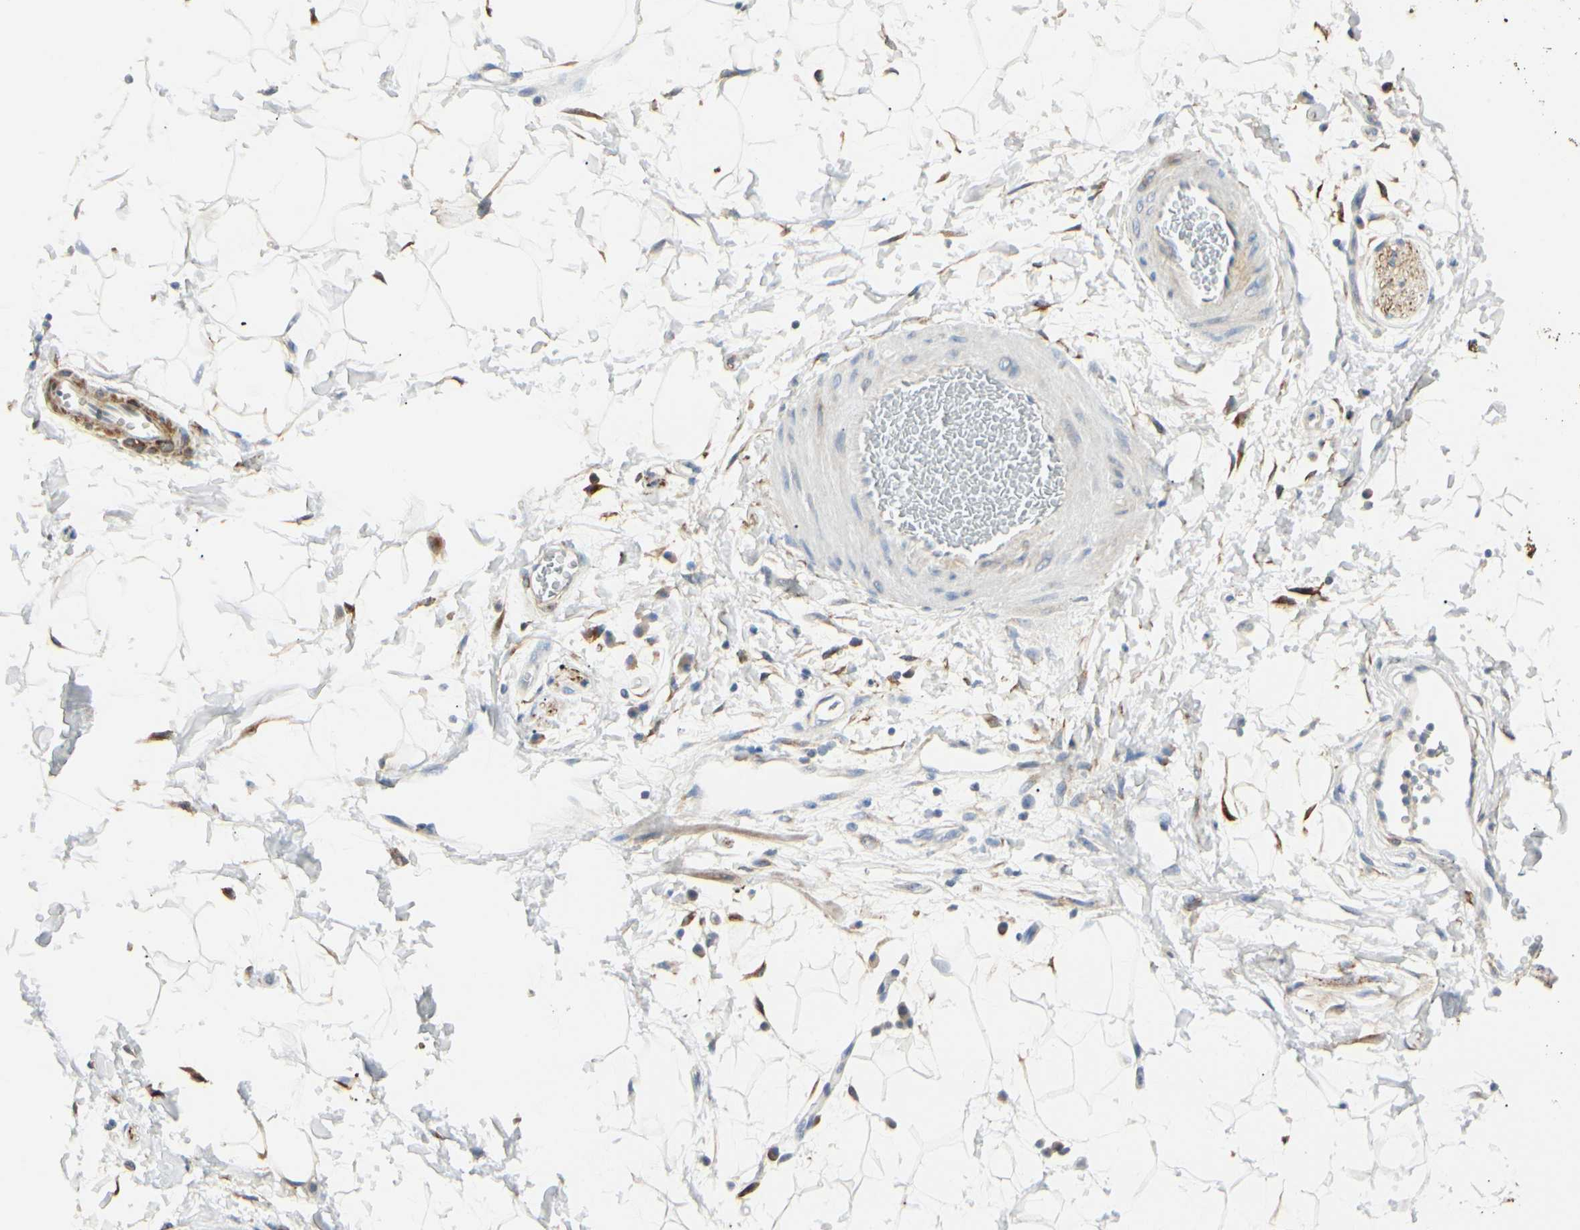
{"staining": {"intensity": "negative", "quantity": "none", "location": "none"}, "tissue": "adipose tissue", "cell_type": "Adipocytes", "image_type": "normal", "snomed": [{"axis": "morphology", "description": "Normal tissue, NOS"}, {"axis": "topography", "description": "Soft tissue"}], "caption": "IHC micrograph of unremarkable adipose tissue: human adipose tissue stained with DAB demonstrates no significant protein positivity in adipocytes.", "gene": "AMPH", "patient": {"sex": "male", "age": 72}}